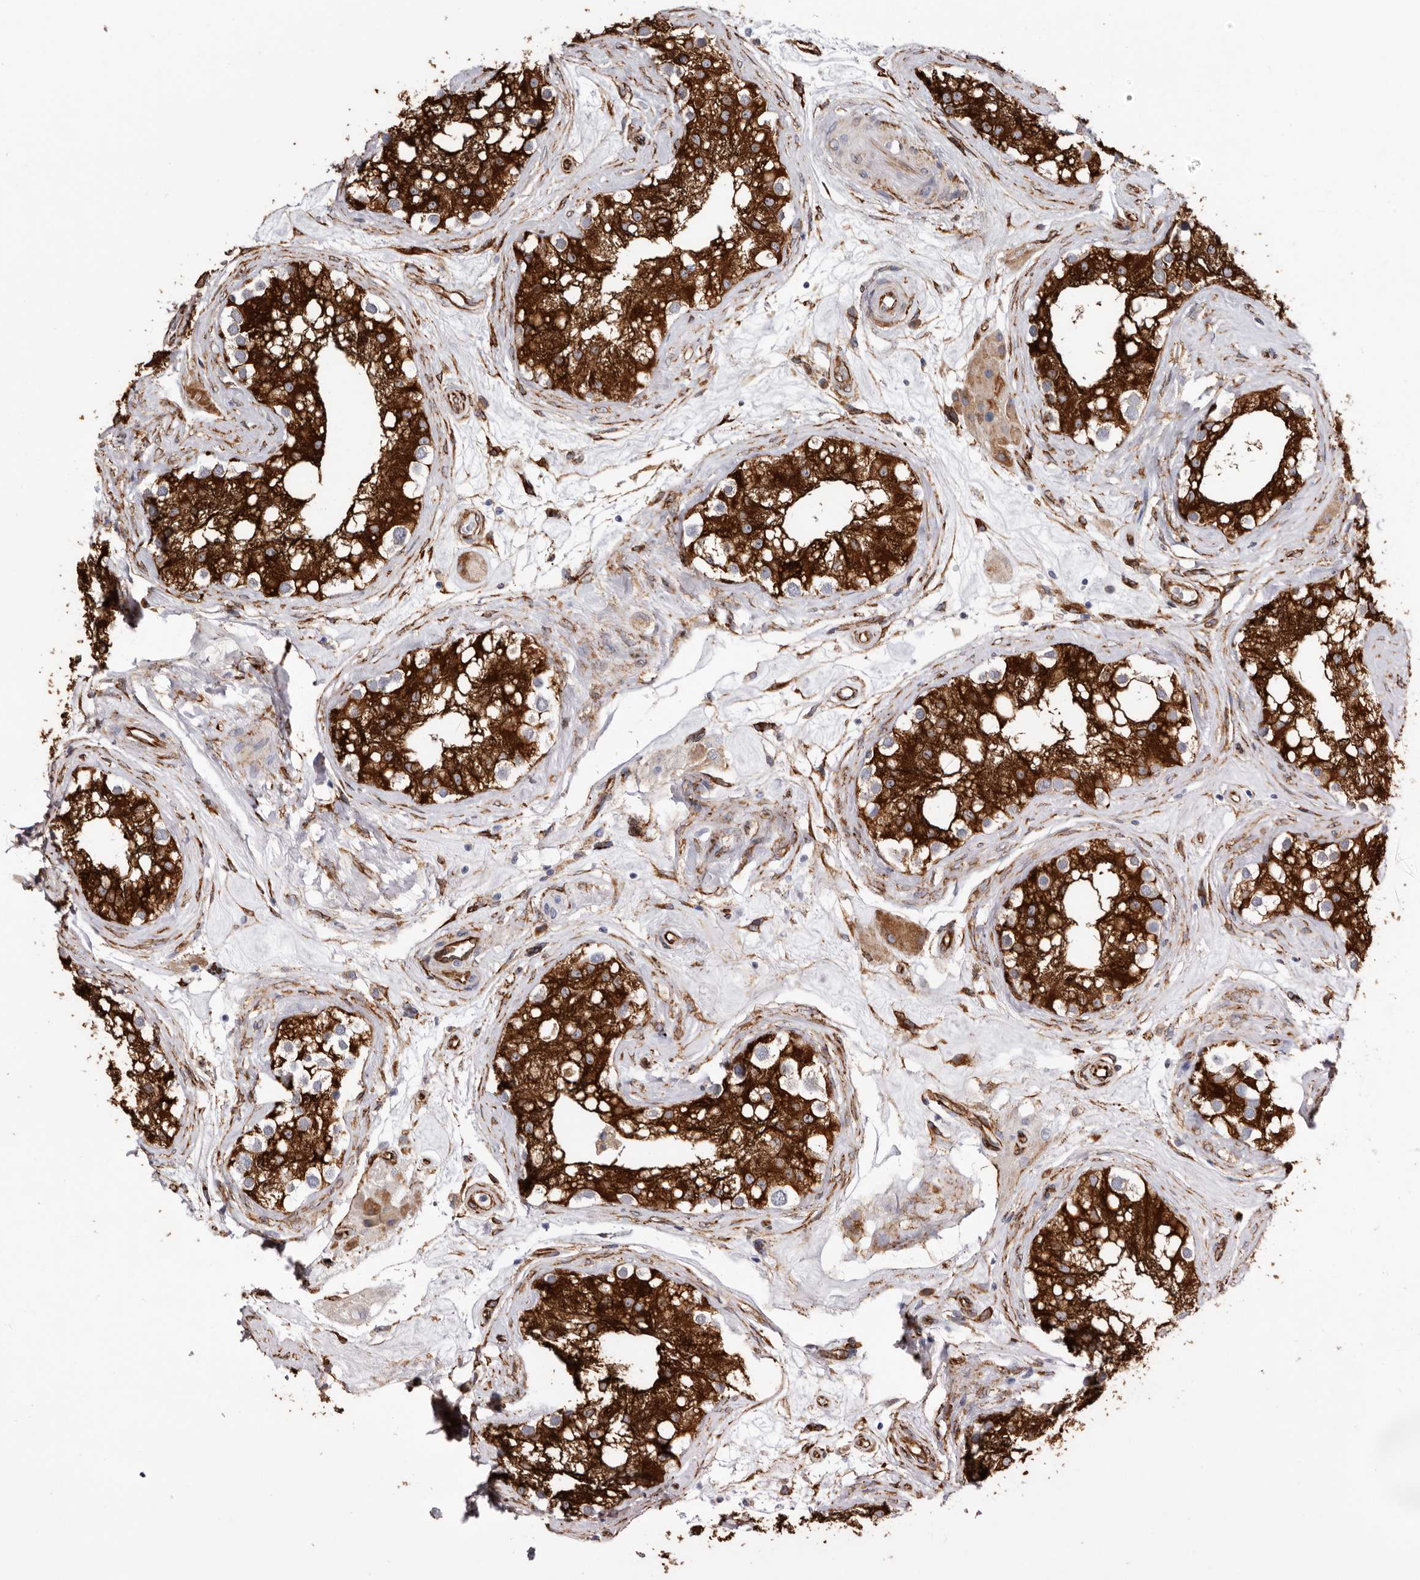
{"staining": {"intensity": "strong", "quantity": "25%-75%", "location": "cytoplasmic/membranous"}, "tissue": "testis", "cell_type": "Cells in seminiferous ducts", "image_type": "normal", "snomed": [{"axis": "morphology", "description": "Normal tissue, NOS"}, {"axis": "topography", "description": "Testis"}], "caption": "A high-resolution photomicrograph shows IHC staining of benign testis, which exhibits strong cytoplasmic/membranous expression in approximately 25%-75% of cells in seminiferous ducts. The staining was performed using DAB (3,3'-diaminobenzidine), with brown indicating positive protein expression. Nuclei are stained blue with hematoxylin.", "gene": "SEMA3E", "patient": {"sex": "male", "age": 84}}